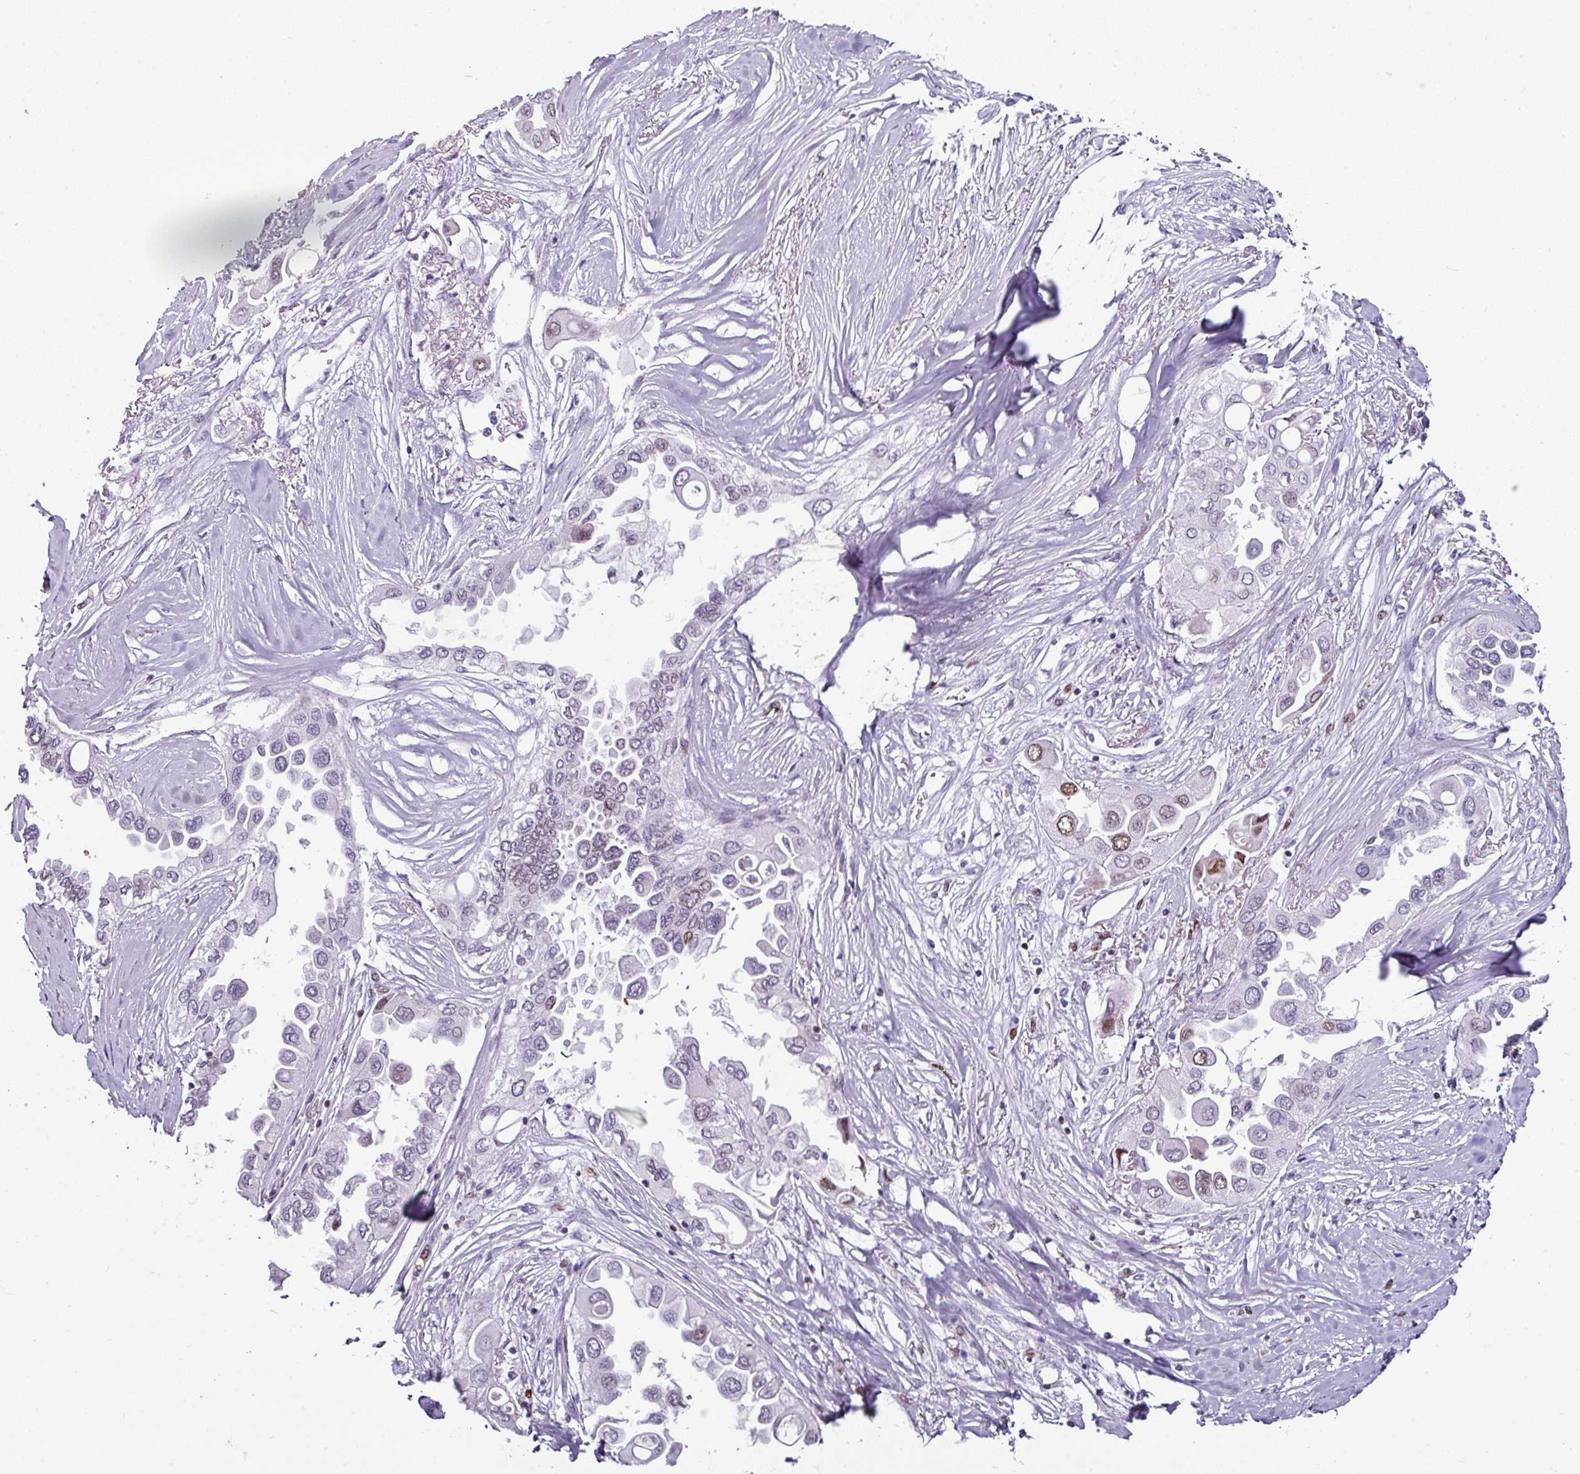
{"staining": {"intensity": "moderate", "quantity": "<25%", "location": "nuclear"}, "tissue": "lung cancer", "cell_type": "Tumor cells", "image_type": "cancer", "snomed": [{"axis": "morphology", "description": "Adenocarcinoma, NOS"}, {"axis": "topography", "description": "Lung"}], "caption": "A histopathology image showing moderate nuclear positivity in approximately <25% of tumor cells in lung cancer (adenocarcinoma), as visualized by brown immunohistochemical staining.", "gene": "SYT8", "patient": {"sex": "female", "age": 76}}